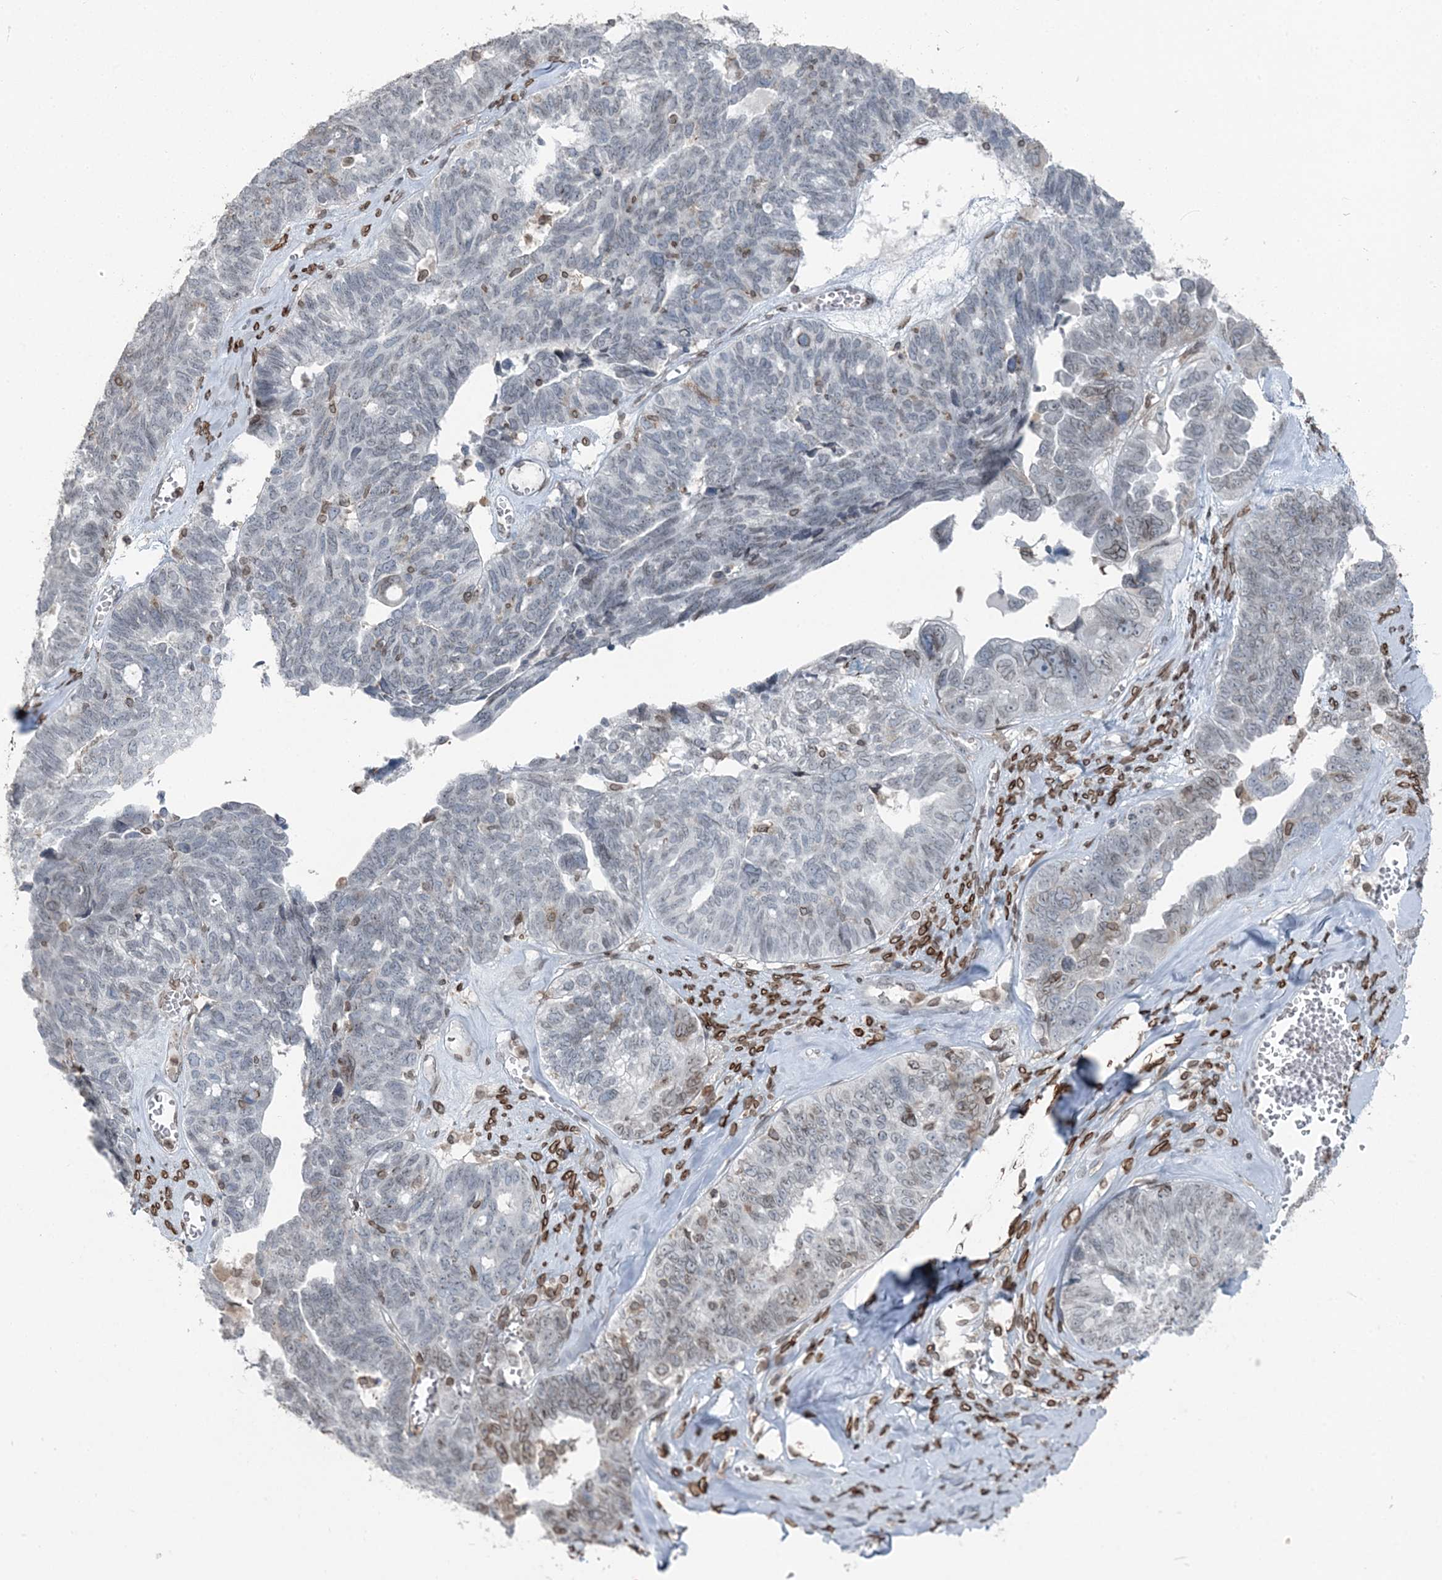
{"staining": {"intensity": "negative", "quantity": "none", "location": "none"}, "tissue": "ovarian cancer", "cell_type": "Tumor cells", "image_type": "cancer", "snomed": [{"axis": "morphology", "description": "Cystadenocarcinoma, serous, NOS"}, {"axis": "topography", "description": "Ovary"}], "caption": "Protein analysis of ovarian cancer reveals no significant staining in tumor cells.", "gene": "GJD4", "patient": {"sex": "female", "age": 79}}